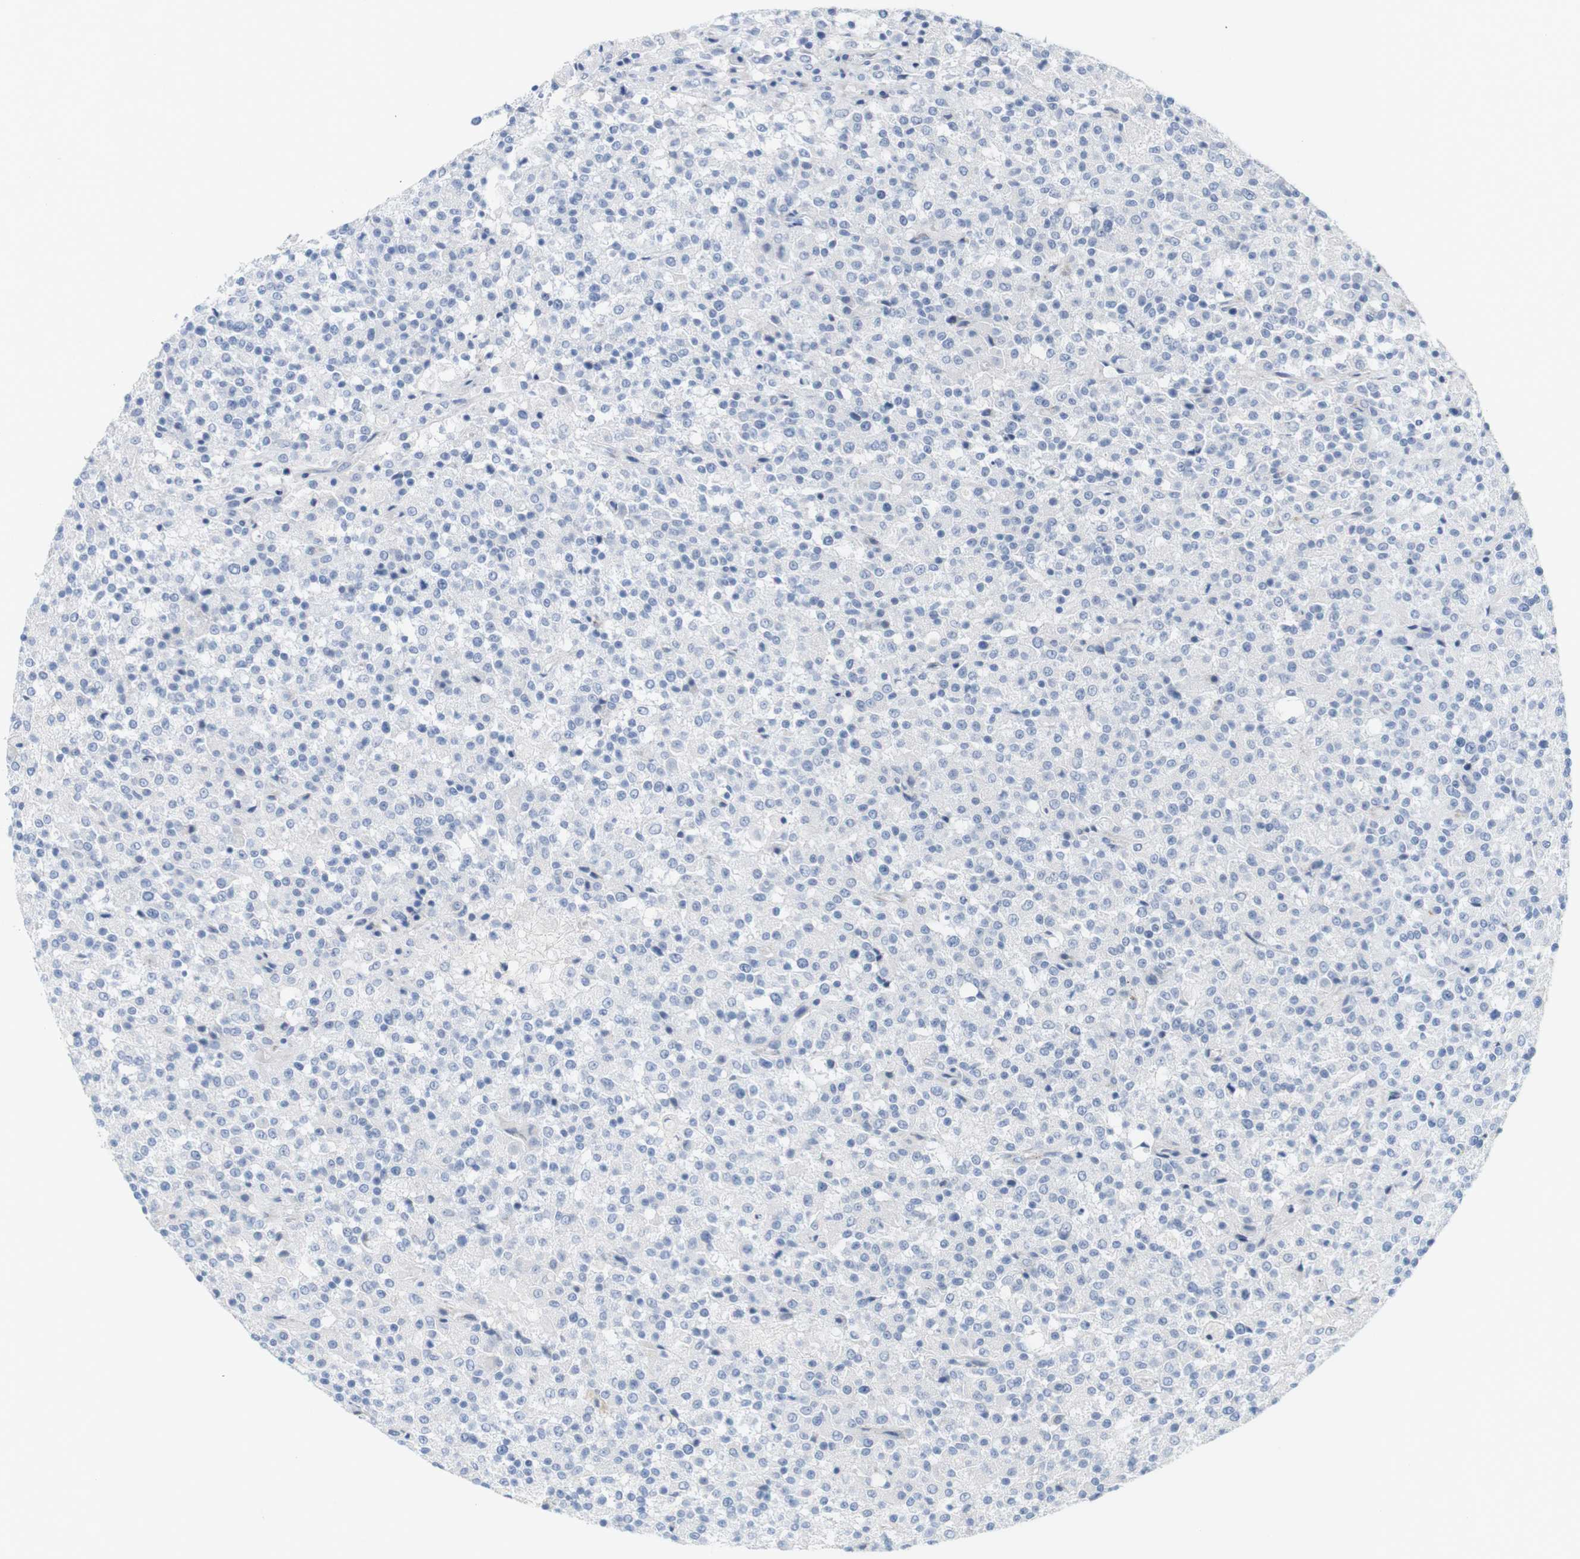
{"staining": {"intensity": "negative", "quantity": "none", "location": "none"}, "tissue": "testis cancer", "cell_type": "Tumor cells", "image_type": "cancer", "snomed": [{"axis": "morphology", "description": "Seminoma, NOS"}, {"axis": "topography", "description": "Testis"}], "caption": "This is an immunohistochemistry micrograph of human testis cancer. There is no positivity in tumor cells.", "gene": "RGS9", "patient": {"sex": "male", "age": 59}}